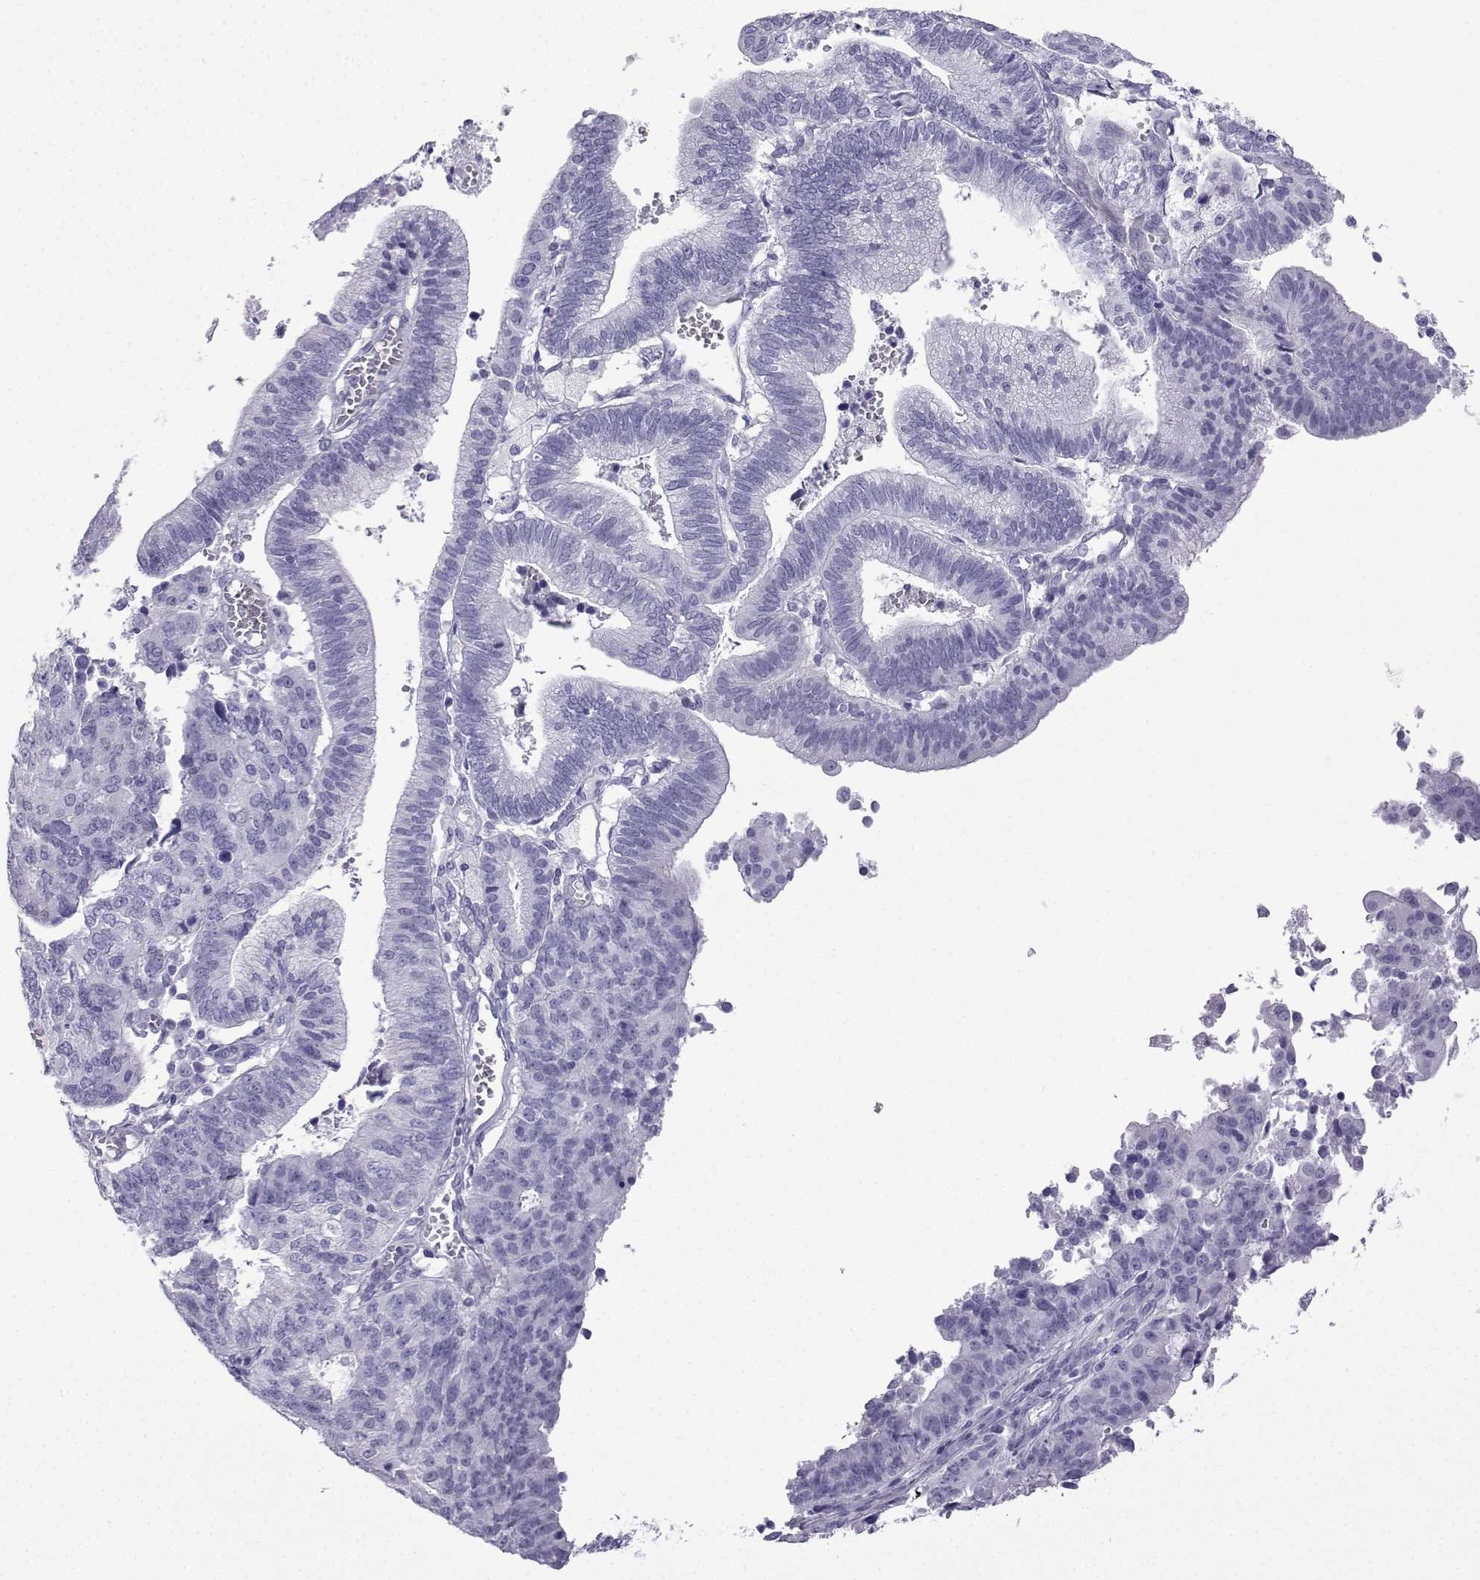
{"staining": {"intensity": "negative", "quantity": "none", "location": "none"}, "tissue": "endometrial cancer", "cell_type": "Tumor cells", "image_type": "cancer", "snomed": [{"axis": "morphology", "description": "Adenocarcinoma, NOS"}, {"axis": "topography", "description": "Endometrium"}], "caption": "Immunohistochemistry (IHC) image of human endometrial cancer stained for a protein (brown), which reveals no expression in tumor cells.", "gene": "KCNF1", "patient": {"sex": "female", "age": 82}}